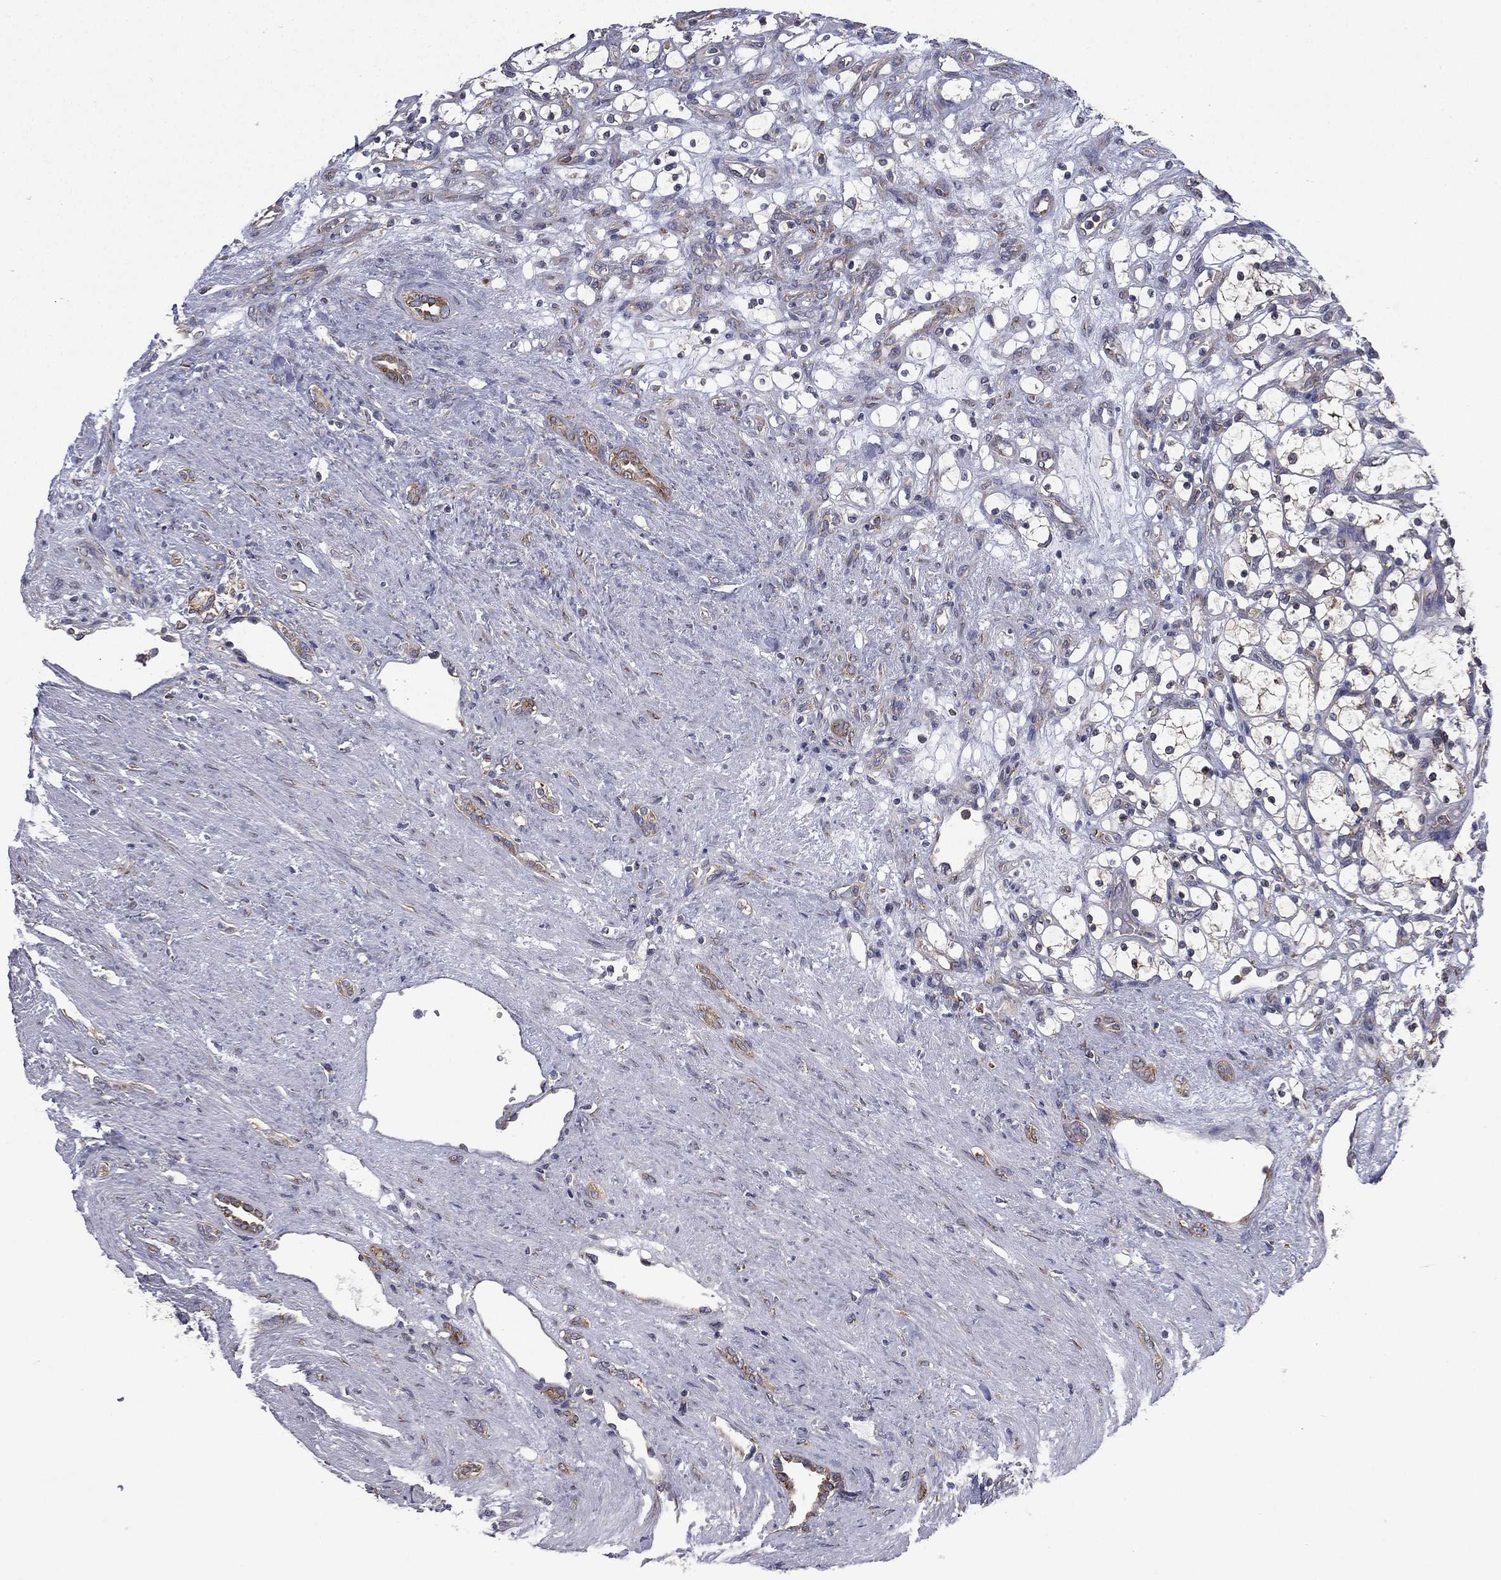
{"staining": {"intensity": "moderate", "quantity": "<25%", "location": "cytoplasmic/membranous"}, "tissue": "renal cancer", "cell_type": "Tumor cells", "image_type": "cancer", "snomed": [{"axis": "morphology", "description": "Adenocarcinoma, NOS"}, {"axis": "topography", "description": "Kidney"}], "caption": "A high-resolution micrograph shows immunohistochemistry staining of renal cancer, which exhibits moderate cytoplasmic/membranous expression in about <25% of tumor cells. (IHC, brightfield microscopy, high magnification).", "gene": "FARSA", "patient": {"sex": "female", "age": 69}}